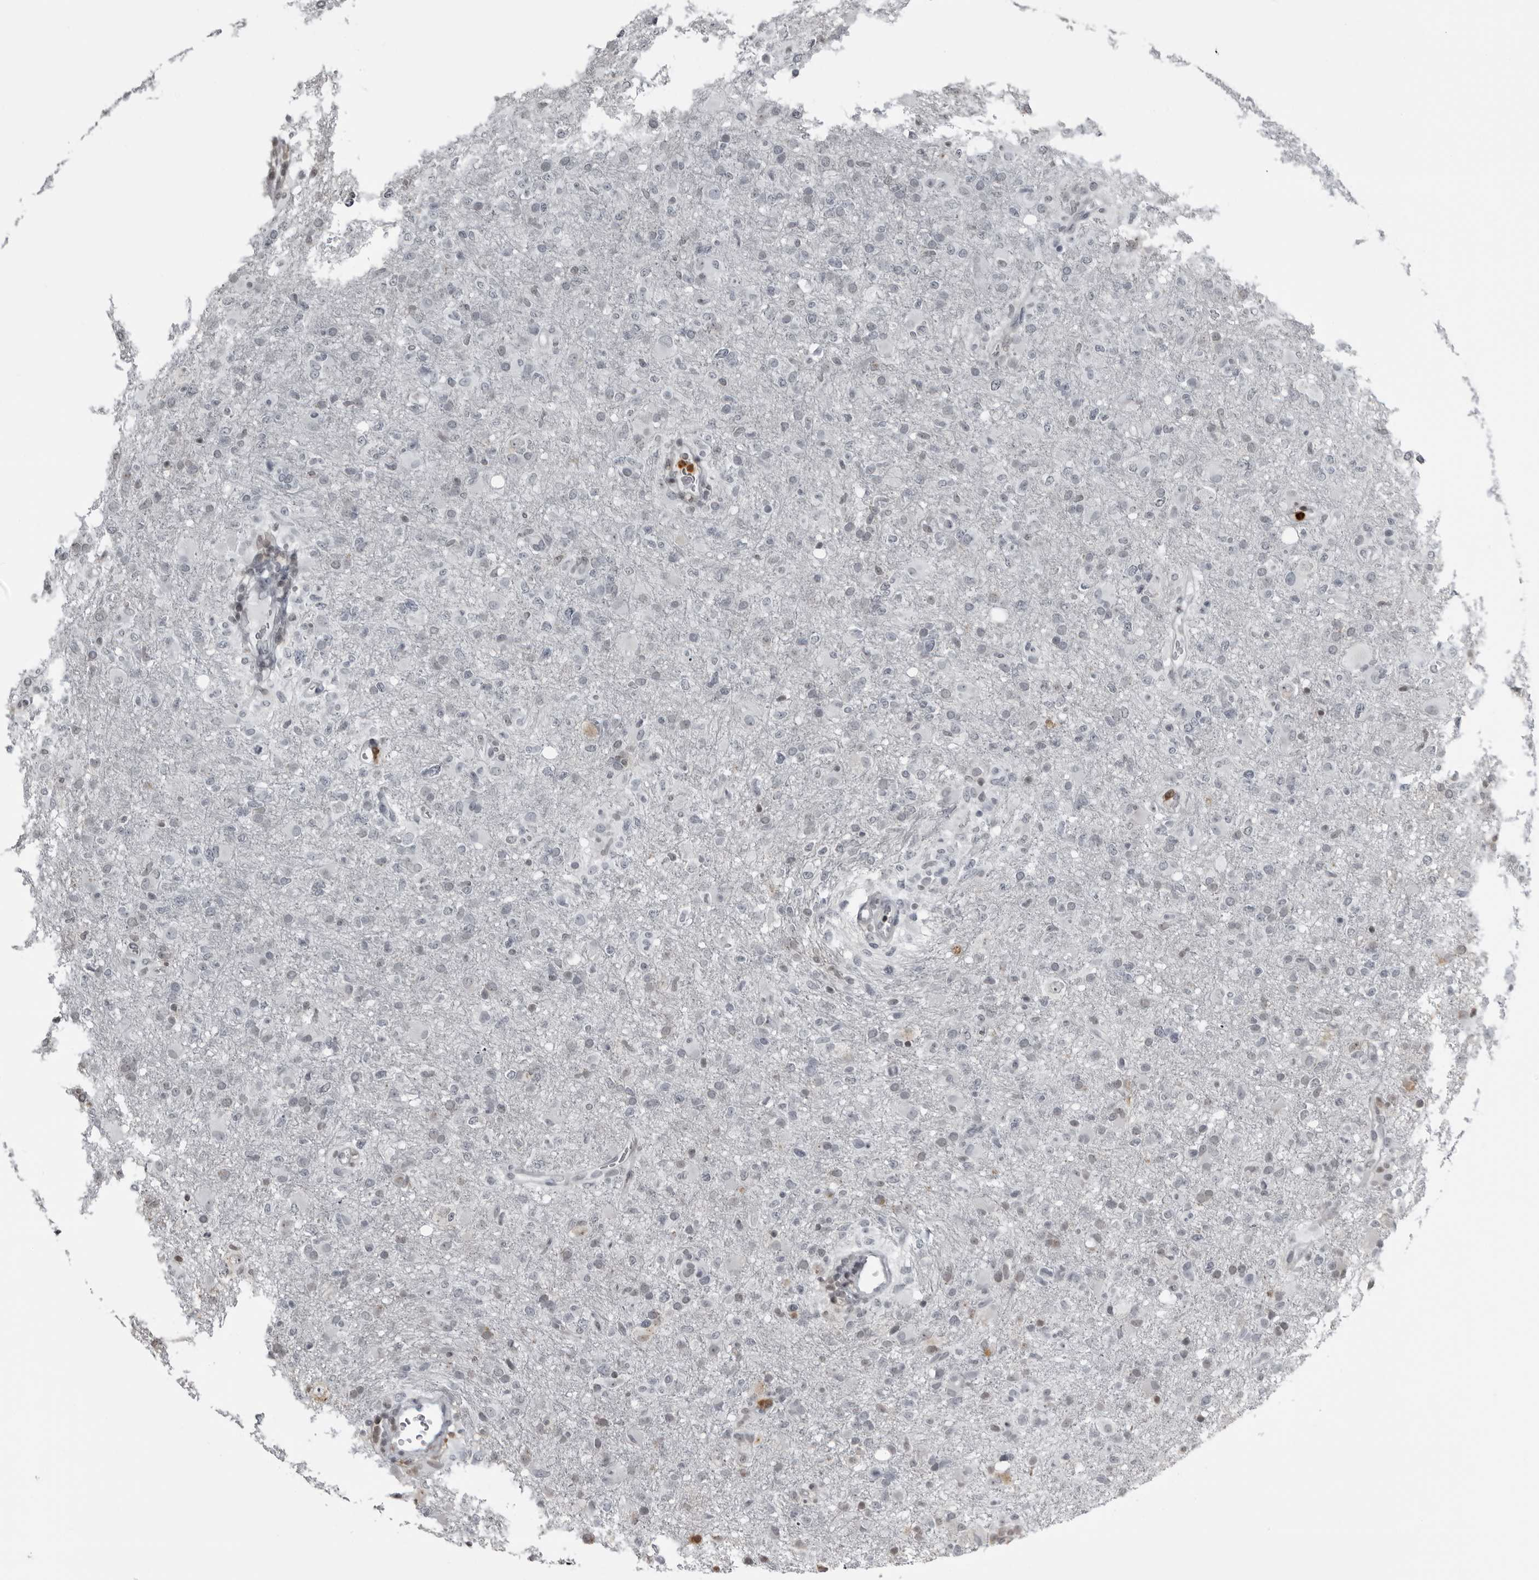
{"staining": {"intensity": "negative", "quantity": "none", "location": "none"}, "tissue": "glioma", "cell_type": "Tumor cells", "image_type": "cancer", "snomed": [{"axis": "morphology", "description": "Glioma, malignant, High grade"}, {"axis": "topography", "description": "Brain"}], "caption": "This is a photomicrograph of IHC staining of glioma, which shows no staining in tumor cells.", "gene": "RTCA", "patient": {"sex": "female", "age": 57}}